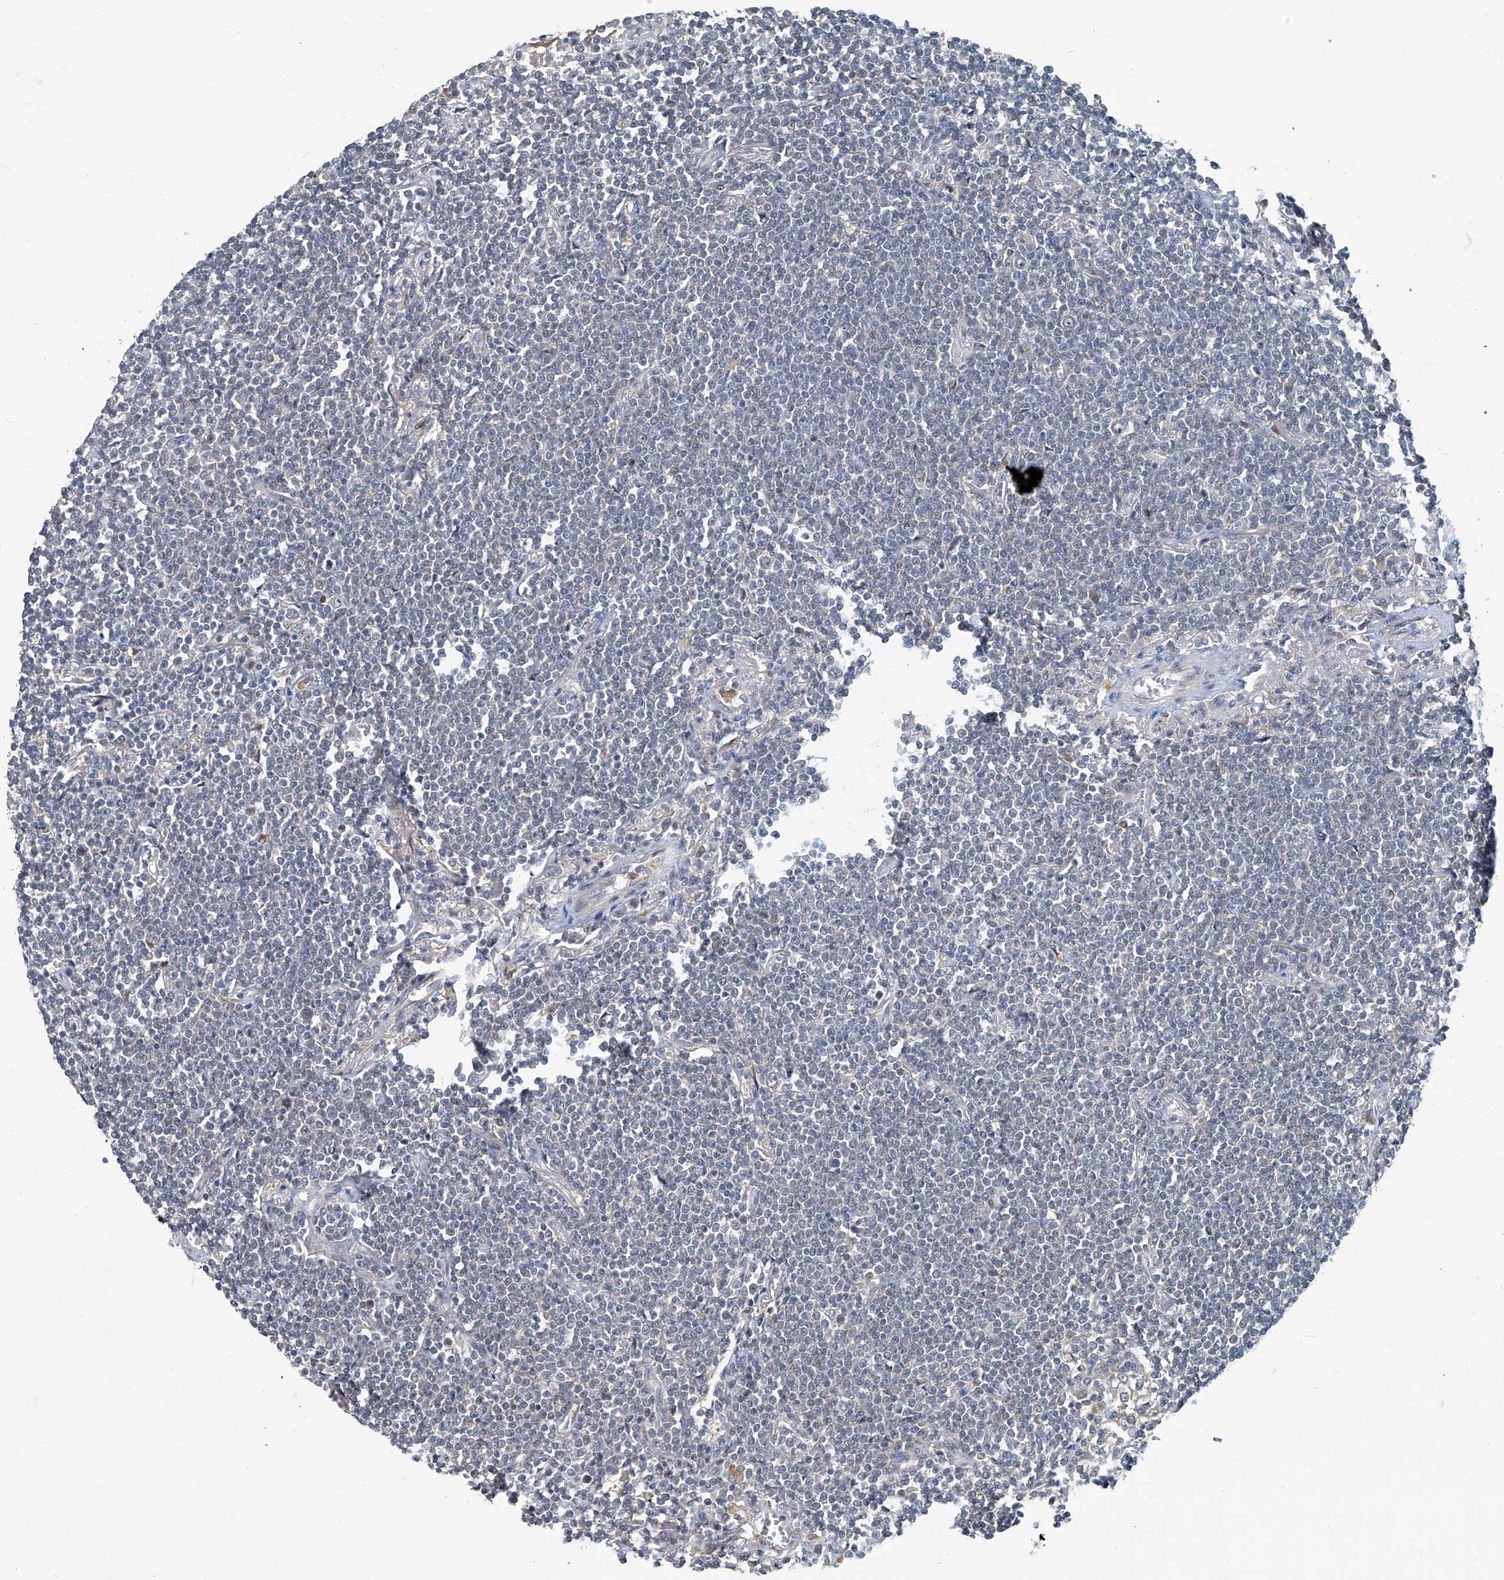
{"staining": {"intensity": "negative", "quantity": "none", "location": "none"}, "tissue": "lymphoma", "cell_type": "Tumor cells", "image_type": "cancer", "snomed": [{"axis": "morphology", "description": "Malignant lymphoma, non-Hodgkin's type, Low grade"}, {"axis": "topography", "description": "Lung"}], "caption": "Immunohistochemistry histopathology image of human low-grade malignant lymphoma, non-Hodgkin's type stained for a protein (brown), which reveals no expression in tumor cells.", "gene": "AKNAD1", "patient": {"sex": "female", "age": 71}}